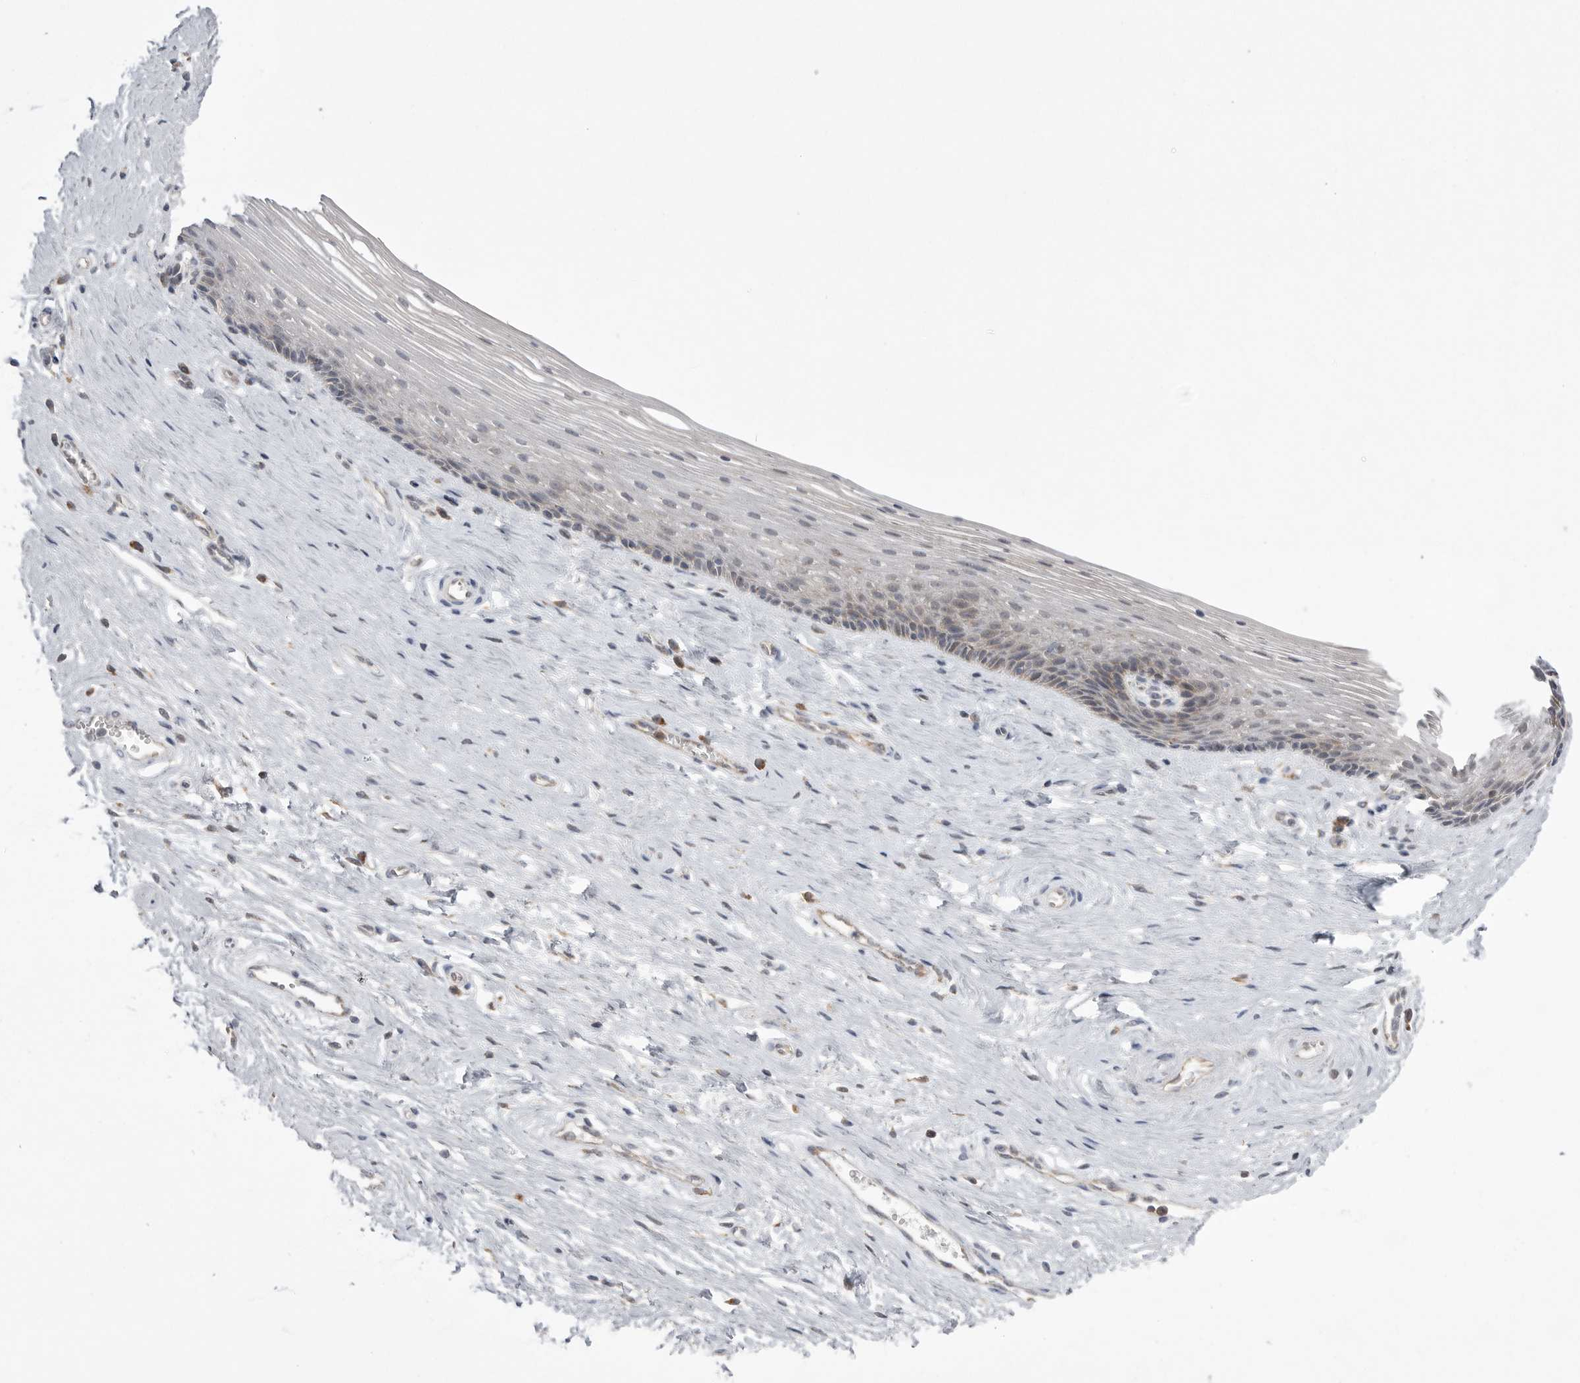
{"staining": {"intensity": "moderate", "quantity": "<25%", "location": "cytoplasmic/membranous"}, "tissue": "vagina", "cell_type": "Squamous epithelial cells", "image_type": "normal", "snomed": [{"axis": "morphology", "description": "Normal tissue, NOS"}, {"axis": "topography", "description": "Vagina"}], "caption": "IHC of normal human vagina shows low levels of moderate cytoplasmic/membranous expression in about <25% of squamous epithelial cells. (DAB IHC with brightfield microscopy, high magnification).", "gene": "KYAT3", "patient": {"sex": "female", "age": 46}}